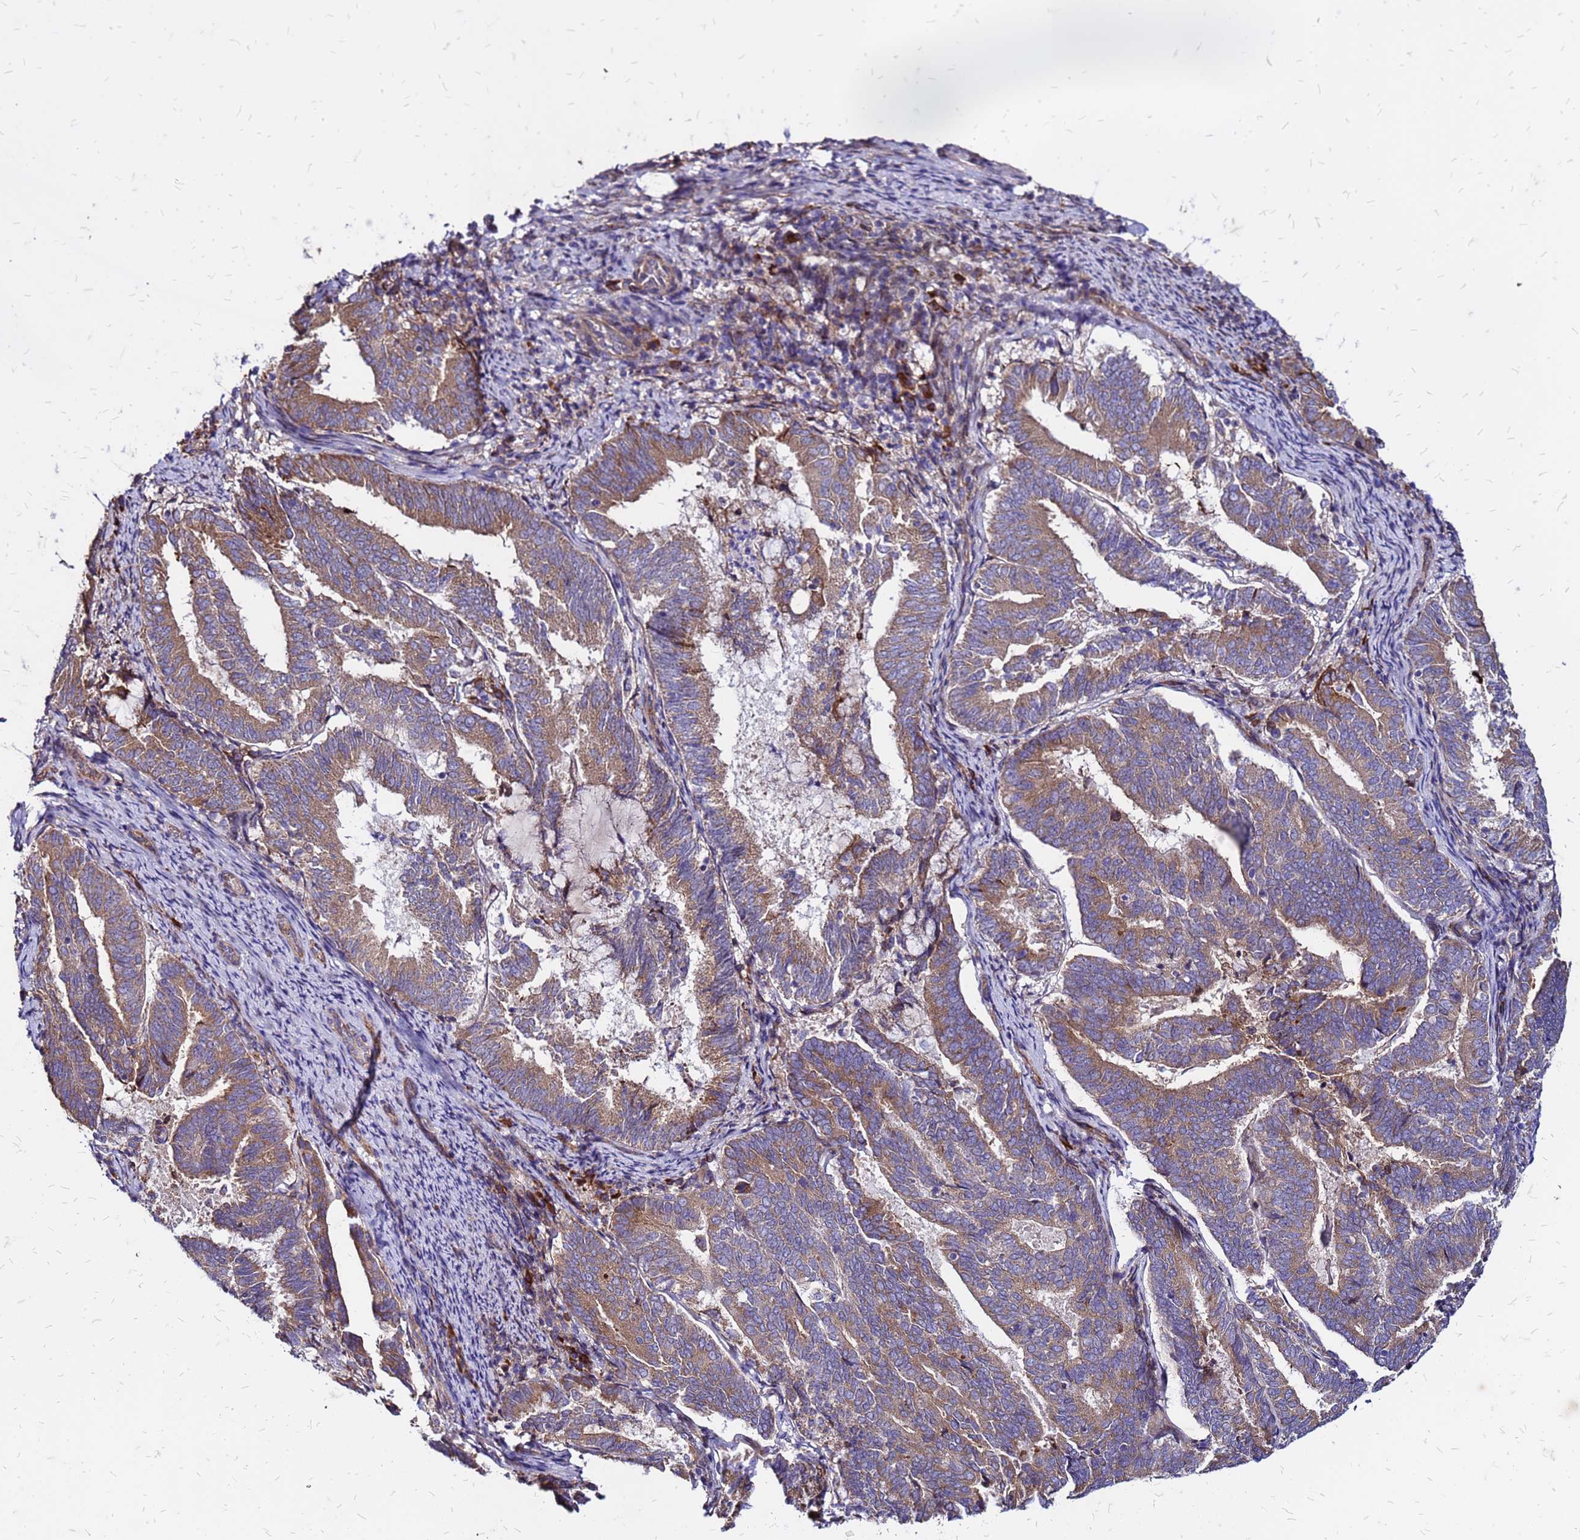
{"staining": {"intensity": "moderate", "quantity": ">75%", "location": "cytoplasmic/membranous"}, "tissue": "endometrial cancer", "cell_type": "Tumor cells", "image_type": "cancer", "snomed": [{"axis": "morphology", "description": "Adenocarcinoma, NOS"}, {"axis": "topography", "description": "Endometrium"}], "caption": "Adenocarcinoma (endometrial) tissue reveals moderate cytoplasmic/membranous expression in about >75% of tumor cells, visualized by immunohistochemistry. (Stains: DAB (3,3'-diaminobenzidine) in brown, nuclei in blue, Microscopy: brightfield microscopy at high magnification).", "gene": "VMO1", "patient": {"sex": "female", "age": 80}}